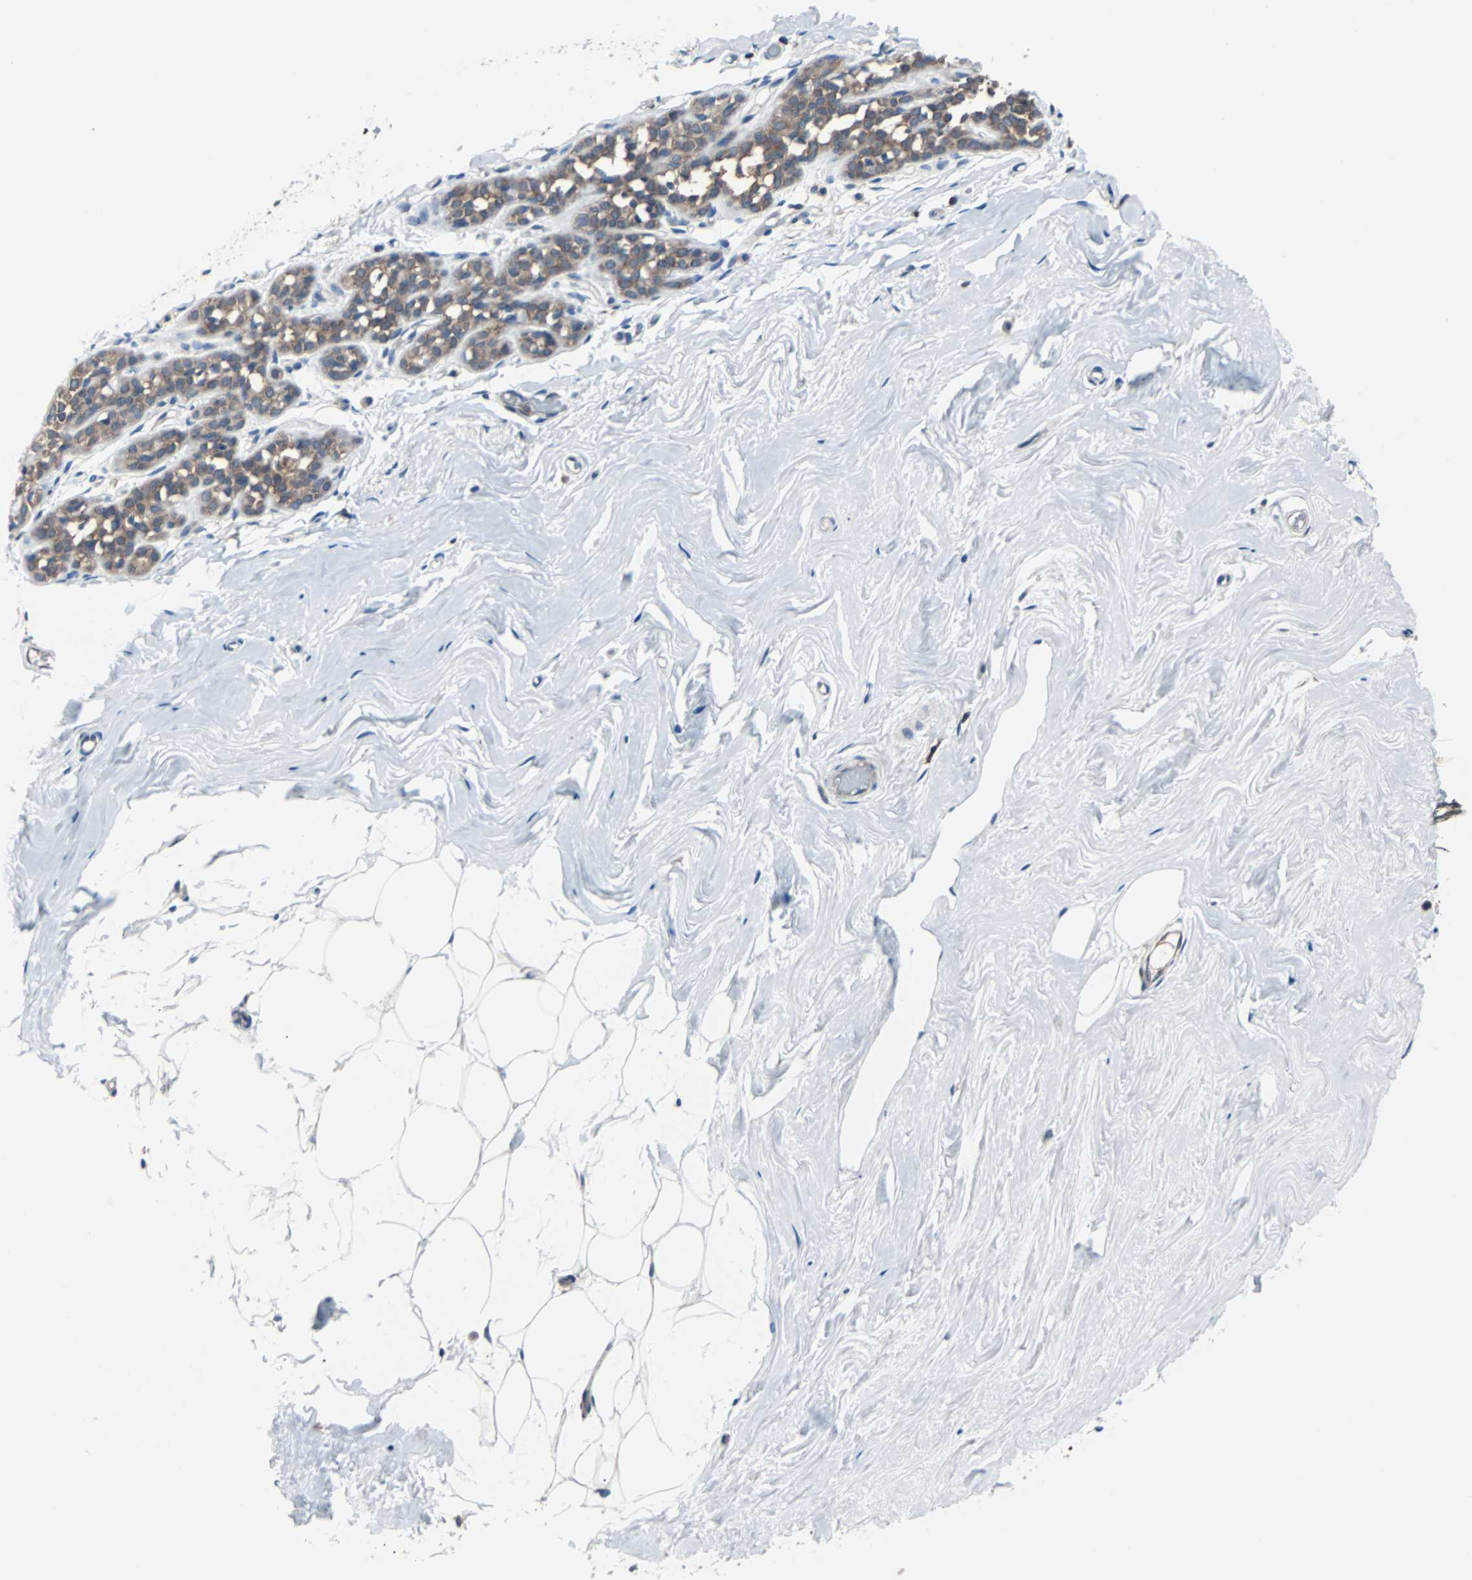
{"staining": {"intensity": "negative", "quantity": "none", "location": "none"}, "tissue": "breast", "cell_type": "Adipocytes", "image_type": "normal", "snomed": [{"axis": "morphology", "description": "Normal tissue, NOS"}, {"axis": "topography", "description": "Breast"}], "caption": "DAB immunohistochemical staining of normal human breast demonstrates no significant staining in adipocytes.", "gene": "PAK1", "patient": {"sex": "female", "age": 75}}